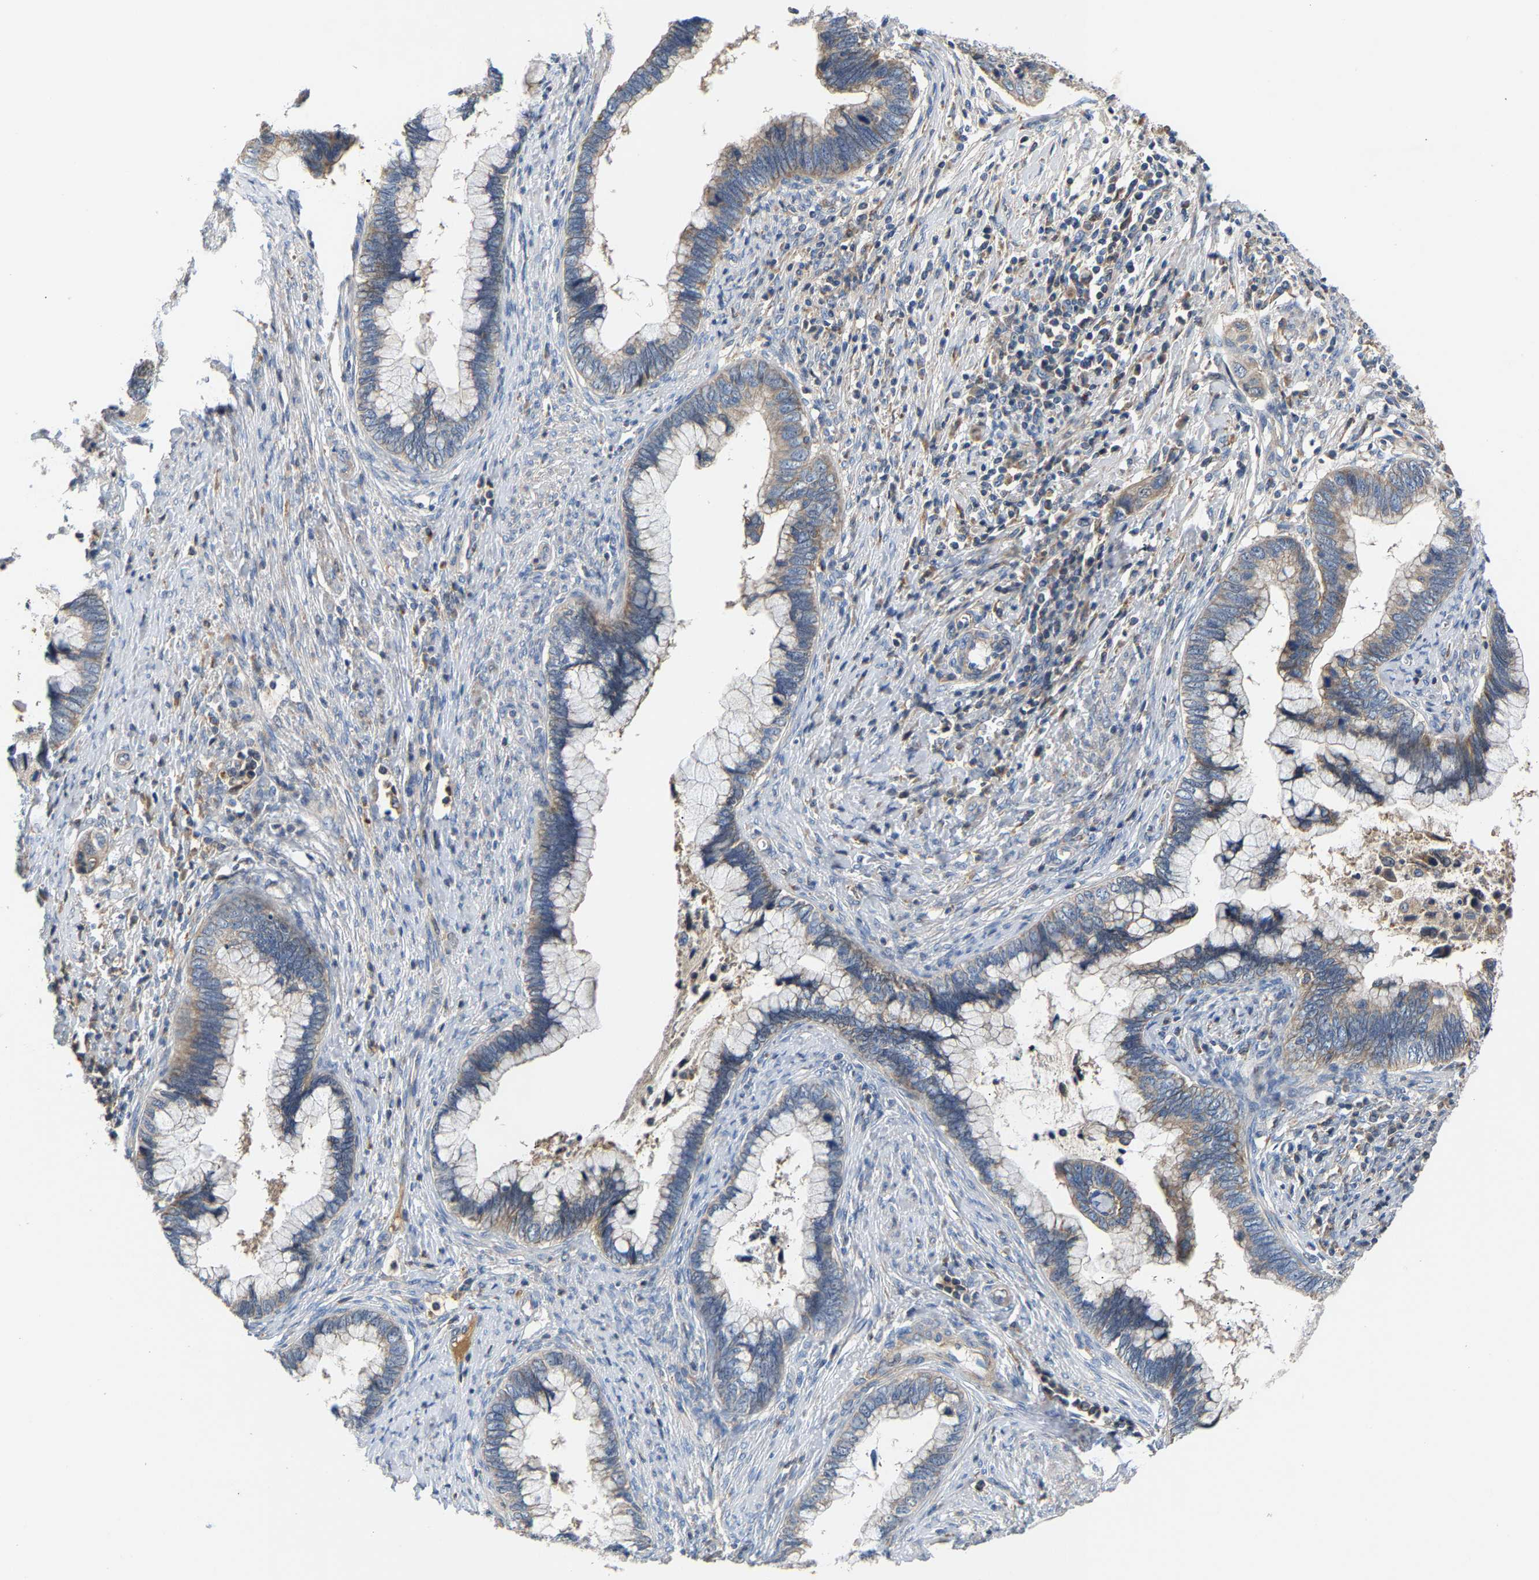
{"staining": {"intensity": "weak", "quantity": ">75%", "location": "cytoplasmic/membranous"}, "tissue": "cervical cancer", "cell_type": "Tumor cells", "image_type": "cancer", "snomed": [{"axis": "morphology", "description": "Adenocarcinoma, NOS"}, {"axis": "topography", "description": "Cervix"}], "caption": "Tumor cells show low levels of weak cytoplasmic/membranous expression in about >75% of cells in human adenocarcinoma (cervical). (Stains: DAB in brown, nuclei in blue, Microscopy: brightfield microscopy at high magnification).", "gene": "CCDC171", "patient": {"sex": "female", "age": 44}}